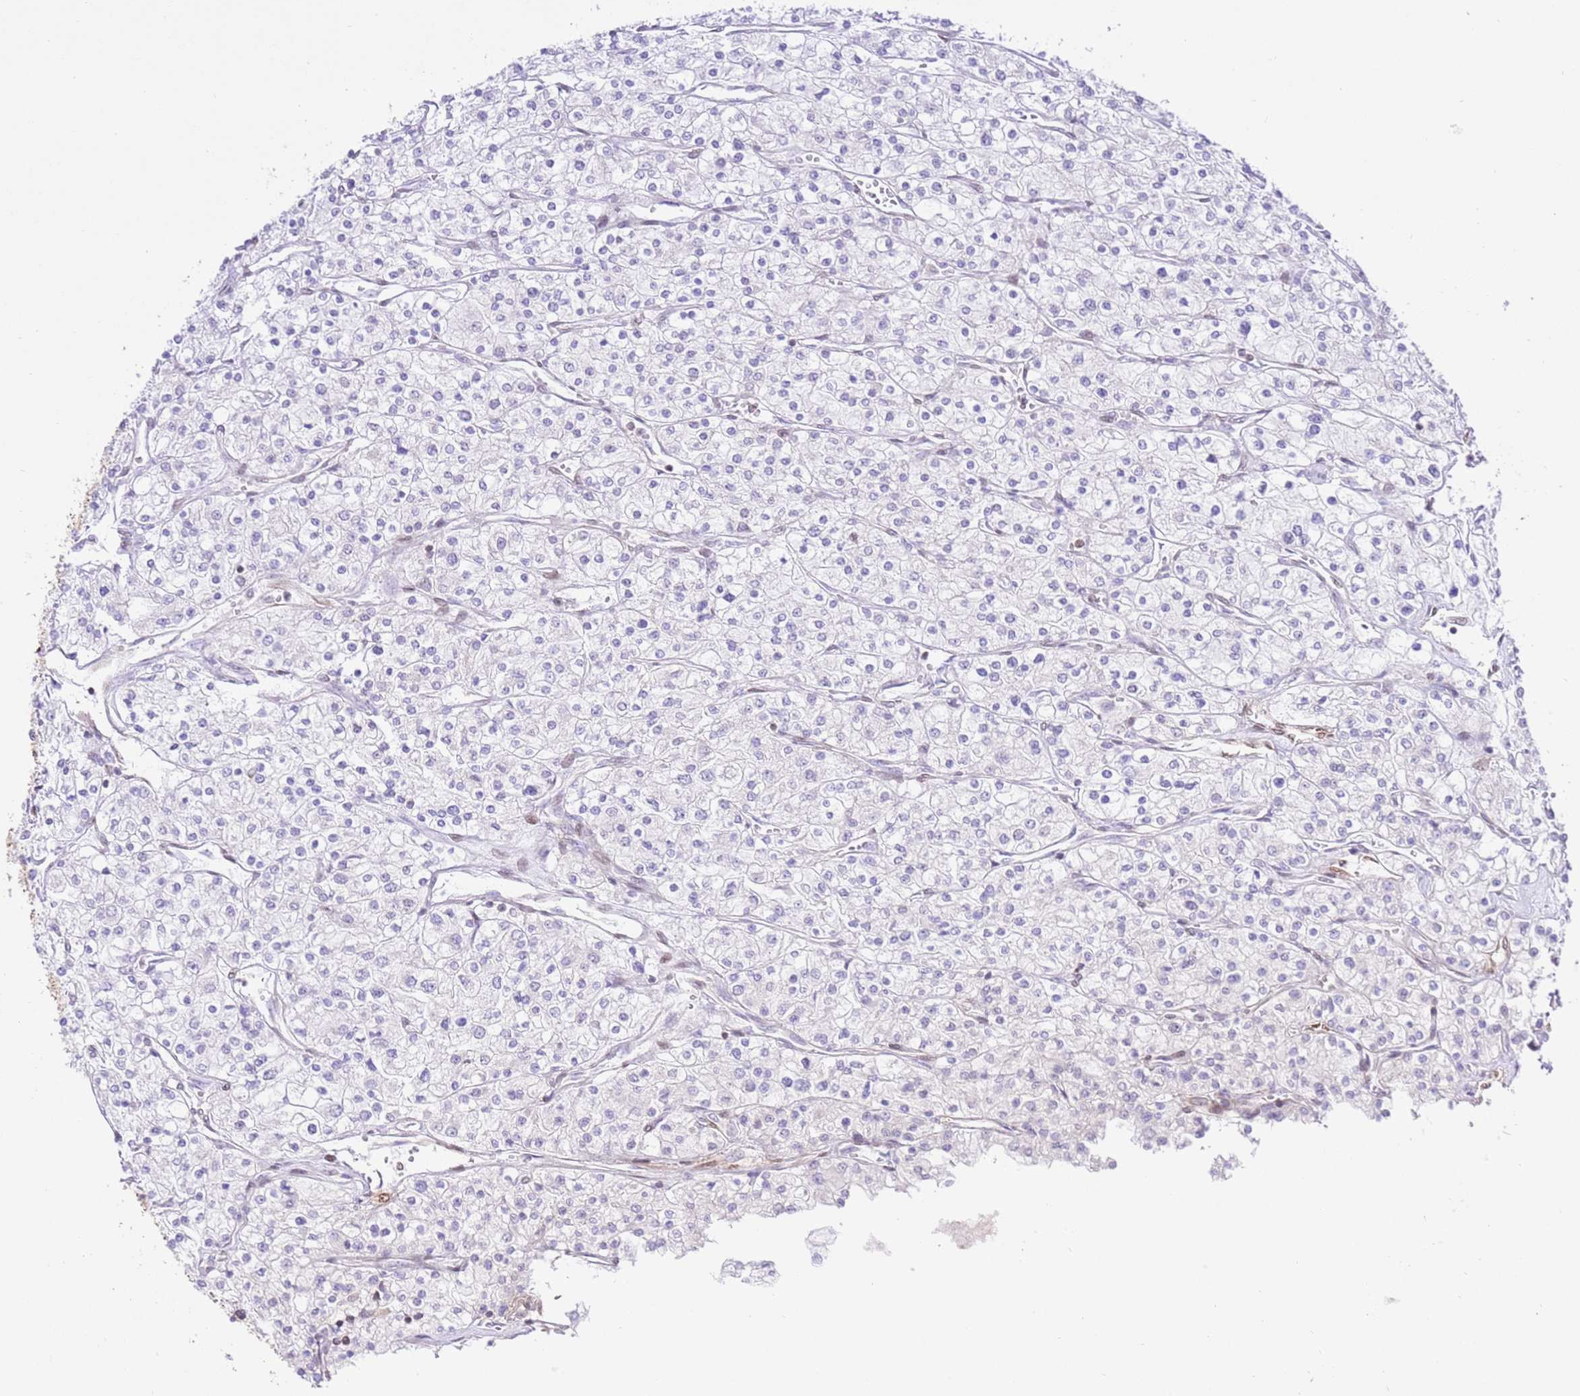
{"staining": {"intensity": "negative", "quantity": "none", "location": "none"}, "tissue": "renal cancer", "cell_type": "Tumor cells", "image_type": "cancer", "snomed": [{"axis": "morphology", "description": "Adenocarcinoma, NOS"}, {"axis": "topography", "description": "Kidney"}], "caption": "IHC photomicrograph of neoplastic tissue: human renal cancer (adenocarcinoma) stained with DAB reveals no significant protein positivity in tumor cells. The staining was performed using DAB (3,3'-diaminobenzidine) to visualize the protein expression in brown, while the nuclei were stained in blue with hematoxylin (Magnification: 20x).", "gene": "TRIM37", "patient": {"sex": "male", "age": 80}}